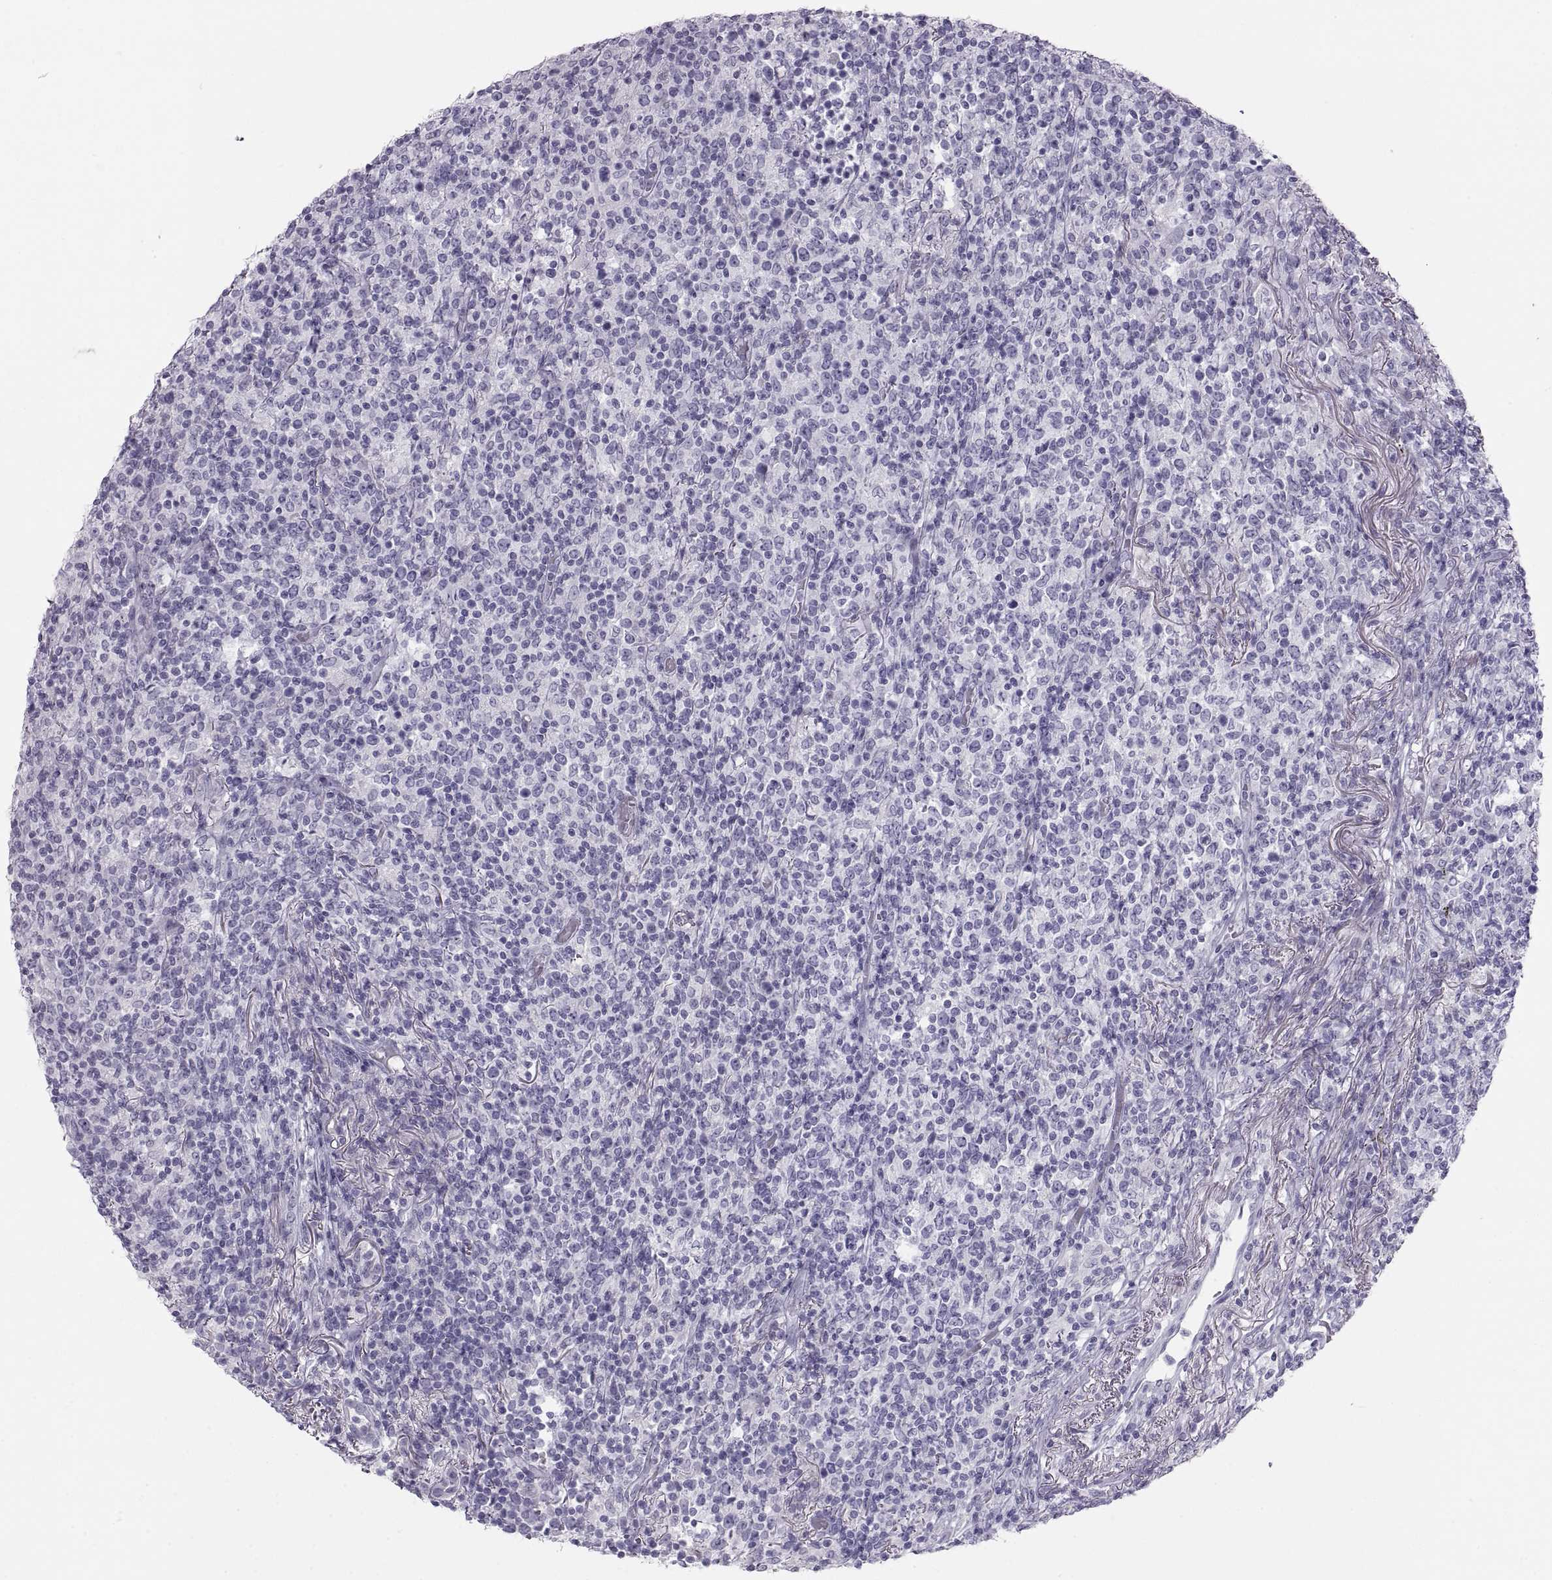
{"staining": {"intensity": "negative", "quantity": "none", "location": "none"}, "tissue": "lymphoma", "cell_type": "Tumor cells", "image_type": "cancer", "snomed": [{"axis": "morphology", "description": "Malignant lymphoma, non-Hodgkin's type, High grade"}, {"axis": "topography", "description": "Lung"}], "caption": "DAB (3,3'-diaminobenzidine) immunohistochemical staining of human high-grade malignant lymphoma, non-Hodgkin's type exhibits no significant staining in tumor cells. Brightfield microscopy of immunohistochemistry (IHC) stained with DAB (brown) and hematoxylin (blue), captured at high magnification.", "gene": "SEMG1", "patient": {"sex": "male", "age": 79}}